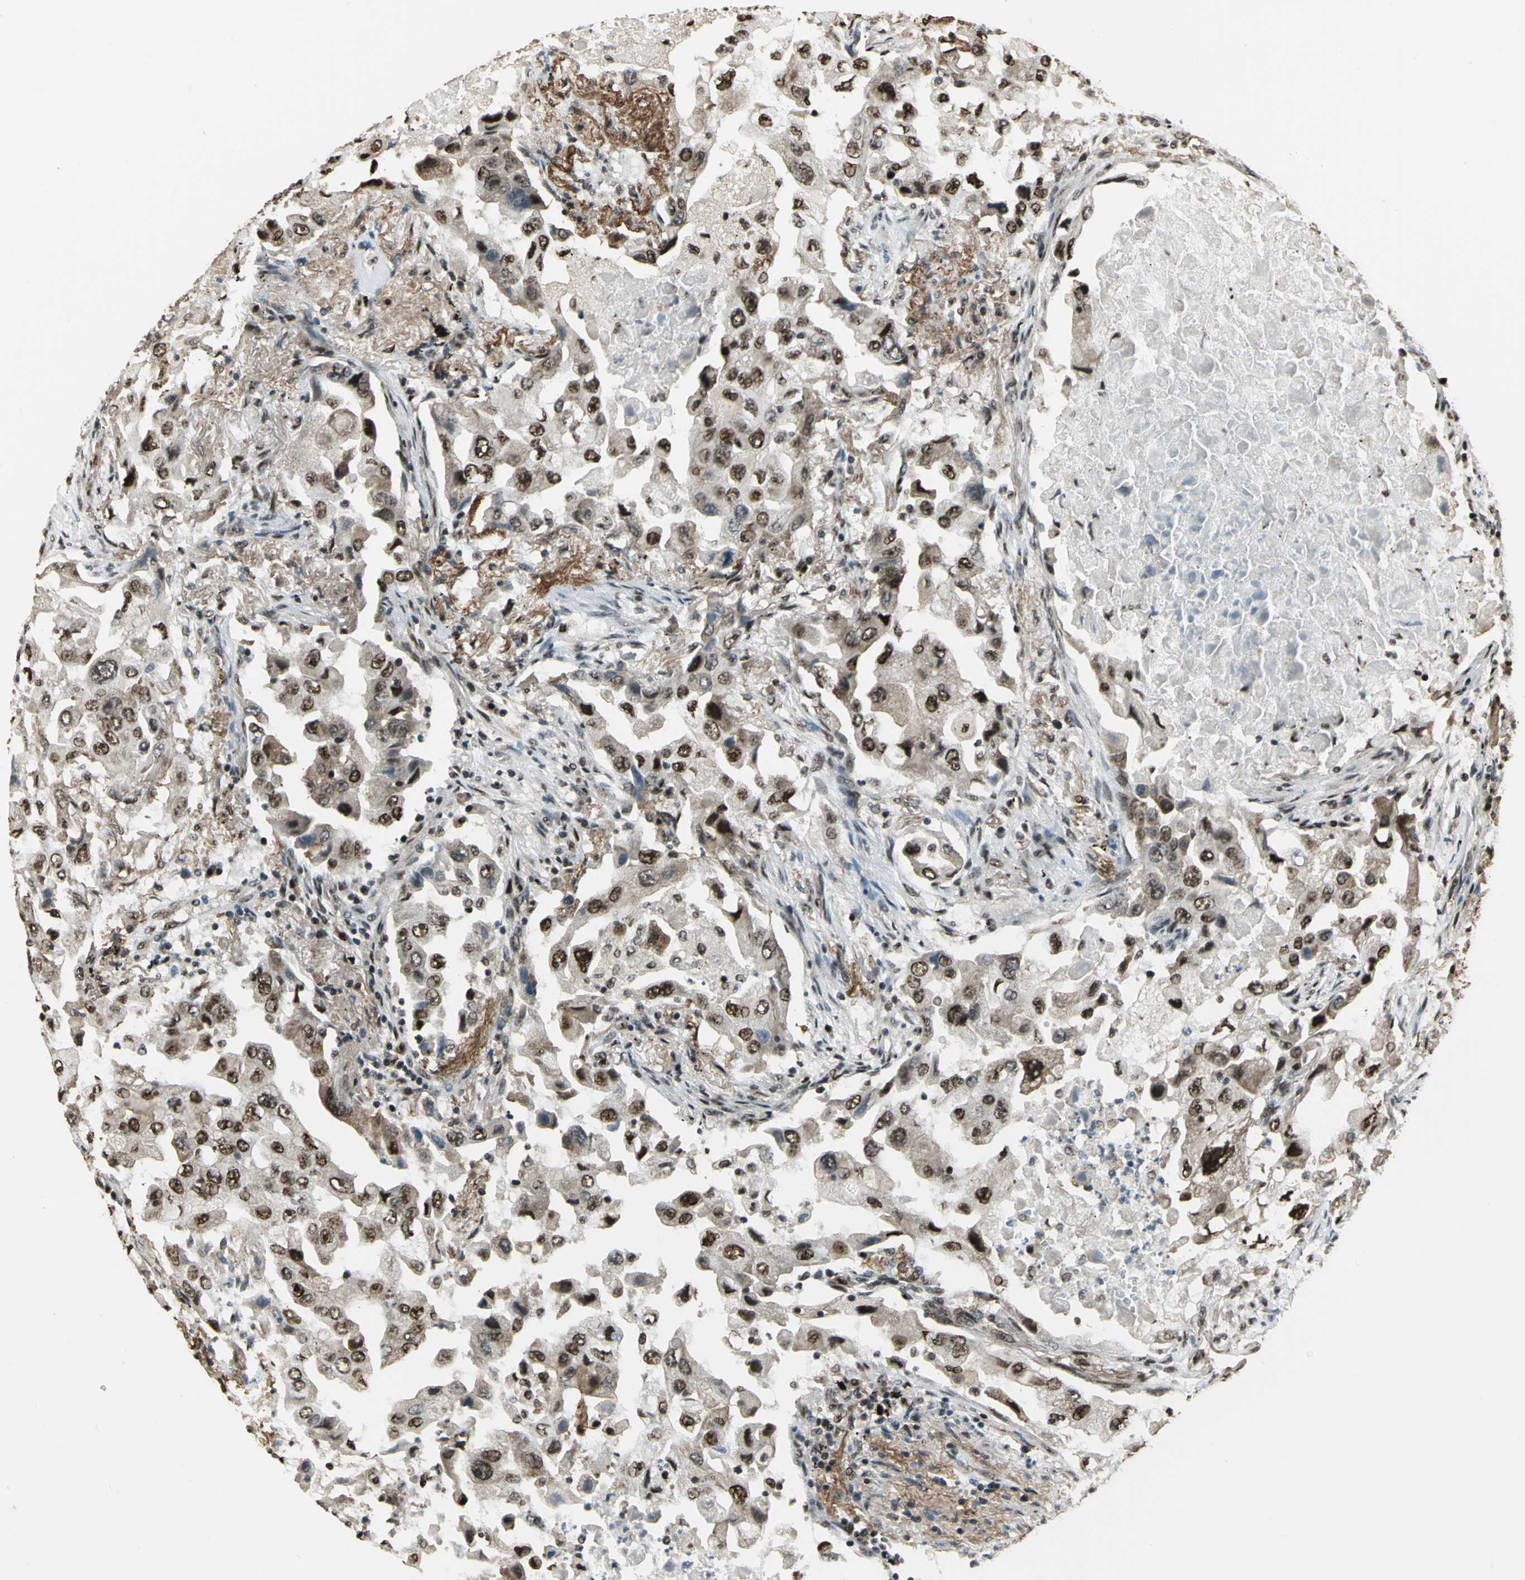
{"staining": {"intensity": "moderate", "quantity": ">75%", "location": "nuclear"}, "tissue": "lung cancer", "cell_type": "Tumor cells", "image_type": "cancer", "snomed": [{"axis": "morphology", "description": "Adenocarcinoma, NOS"}, {"axis": "topography", "description": "Lung"}], "caption": "Moderate nuclear staining is seen in about >75% of tumor cells in lung cancer. The staining is performed using DAB (3,3'-diaminobenzidine) brown chromogen to label protein expression. The nuclei are counter-stained blue using hematoxylin.", "gene": "MIS18BP1", "patient": {"sex": "female", "age": 65}}